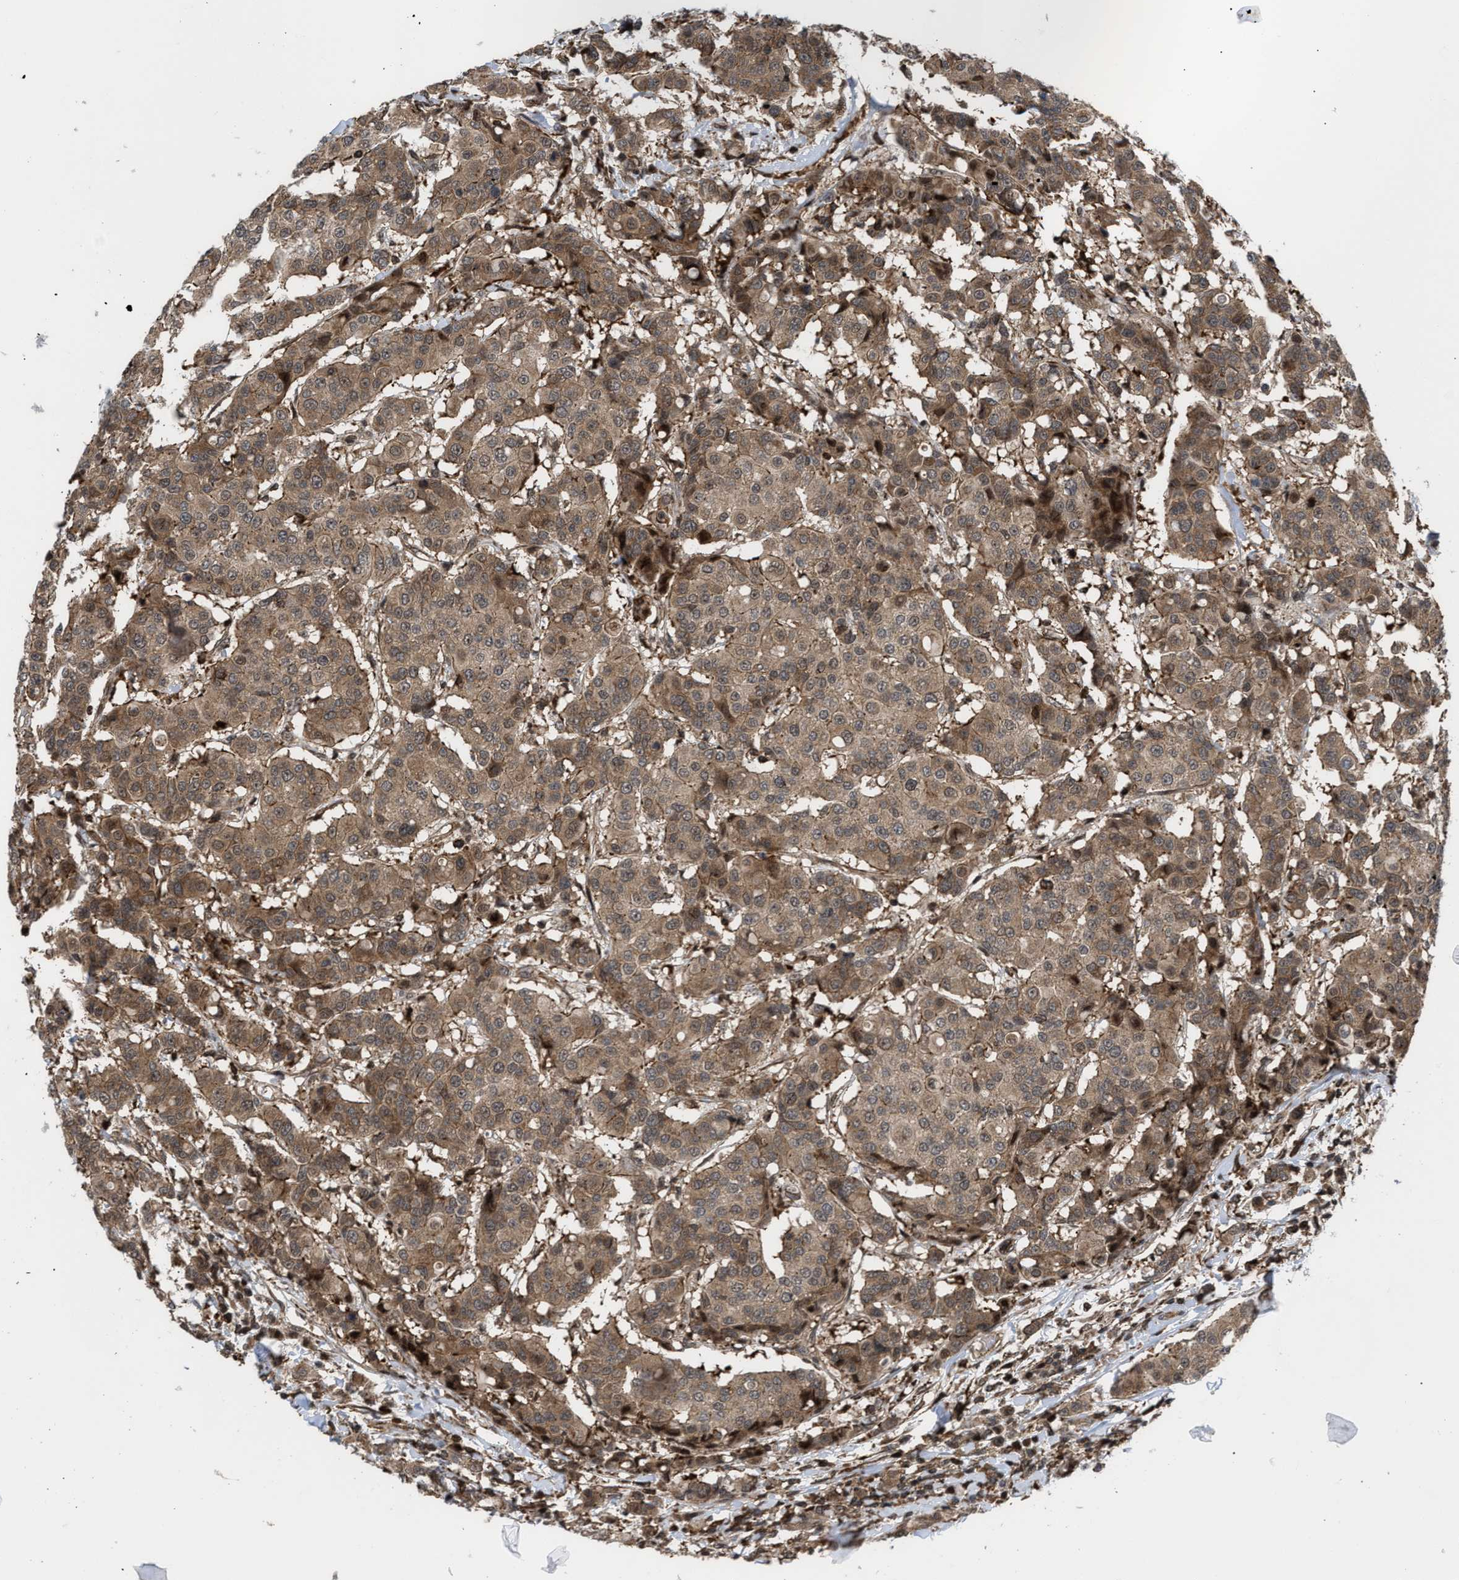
{"staining": {"intensity": "moderate", "quantity": ">75%", "location": "cytoplasmic/membranous,nuclear"}, "tissue": "breast cancer", "cell_type": "Tumor cells", "image_type": "cancer", "snomed": [{"axis": "morphology", "description": "Duct carcinoma"}, {"axis": "topography", "description": "Breast"}], "caption": "Tumor cells display moderate cytoplasmic/membranous and nuclear positivity in approximately >75% of cells in breast infiltrating ductal carcinoma.", "gene": "STAU2", "patient": {"sex": "female", "age": 27}}